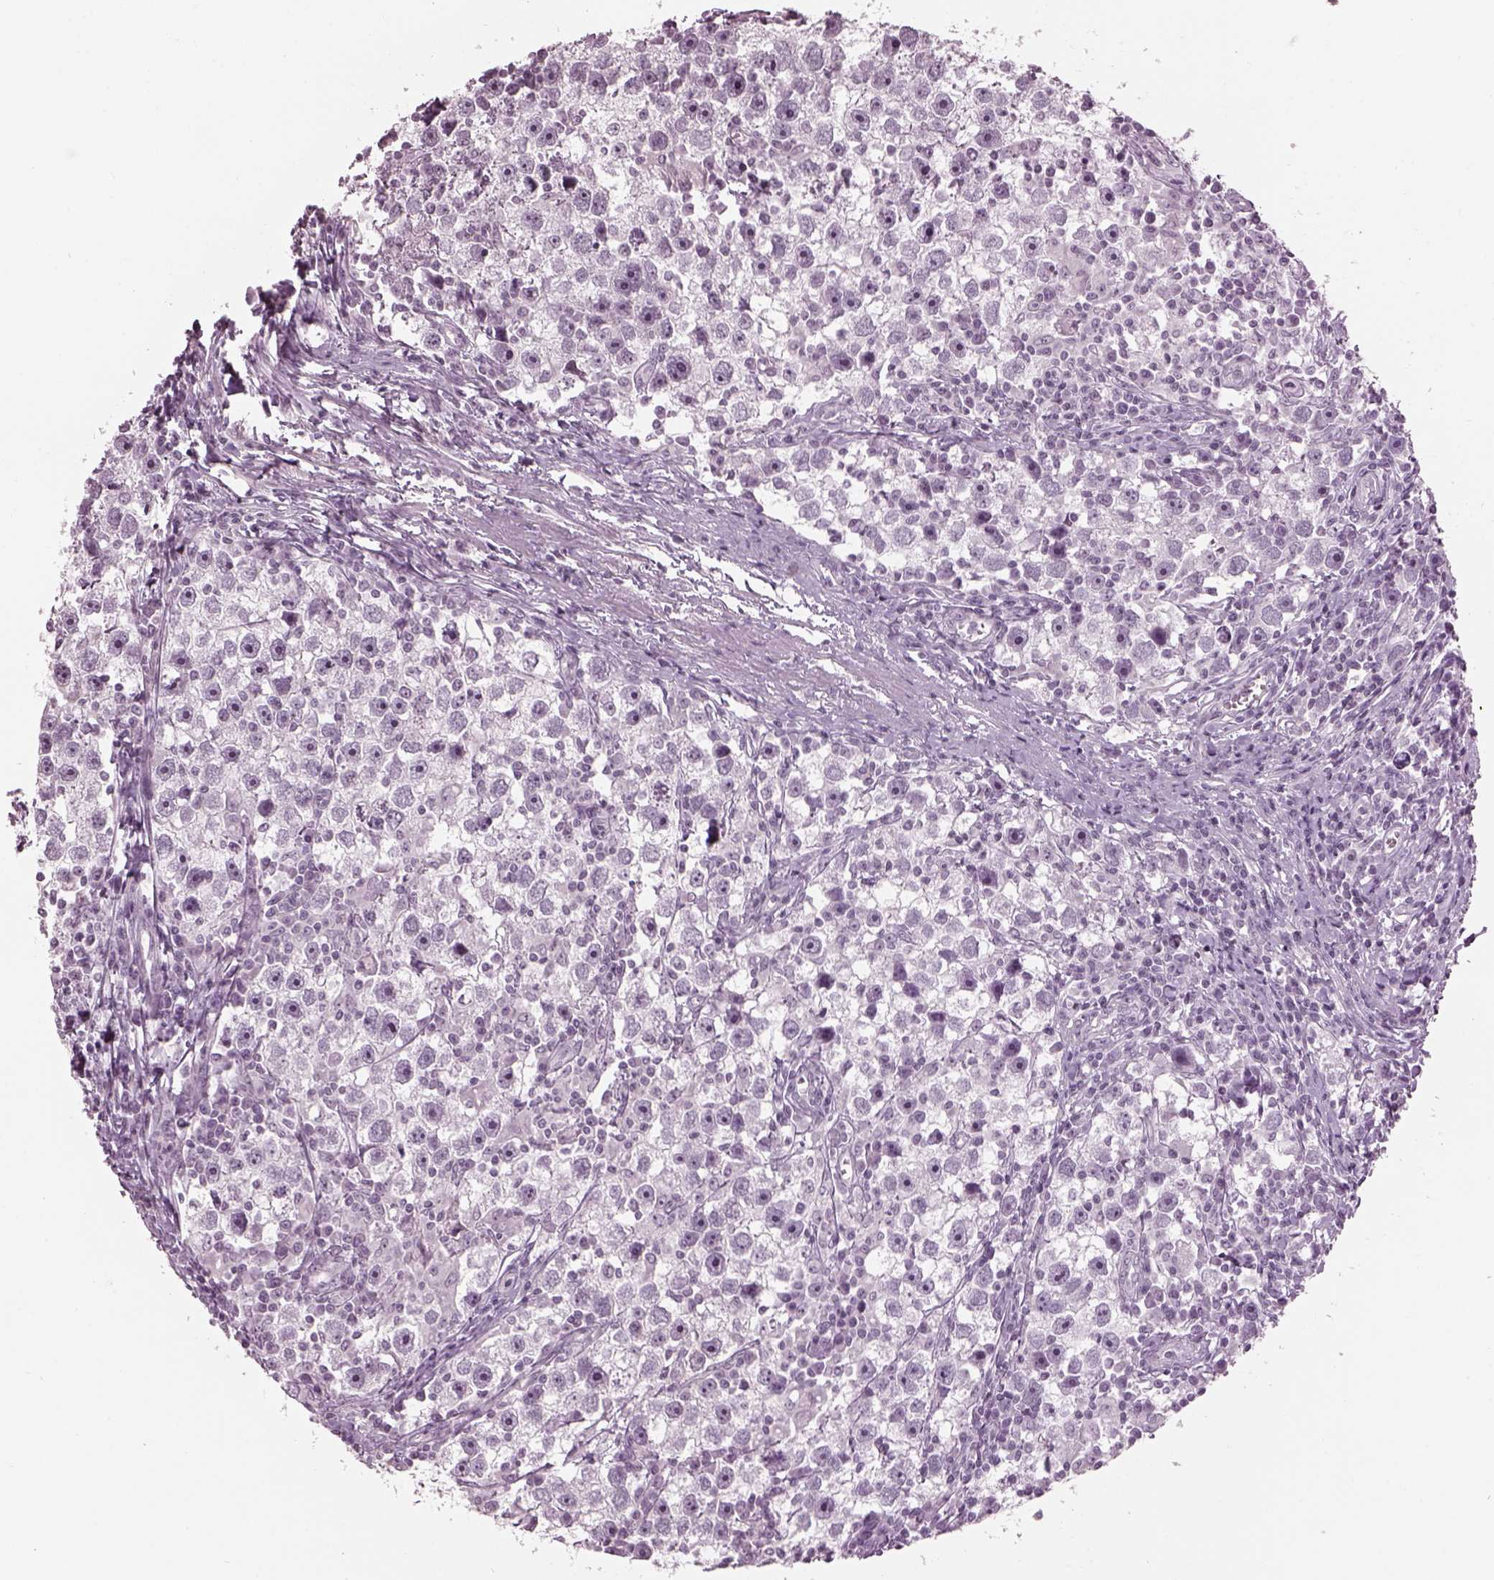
{"staining": {"intensity": "negative", "quantity": "none", "location": "none"}, "tissue": "testis cancer", "cell_type": "Tumor cells", "image_type": "cancer", "snomed": [{"axis": "morphology", "description": "Seminoma, NOS"}, {"axis": "topography", "description": "Testis"}], "caption": "A micrograph of human seminoma (testis) is negative for staining in tumor cells.", "gene": "ADGRG2", "patient": {"sex": "male", "age": 30}}